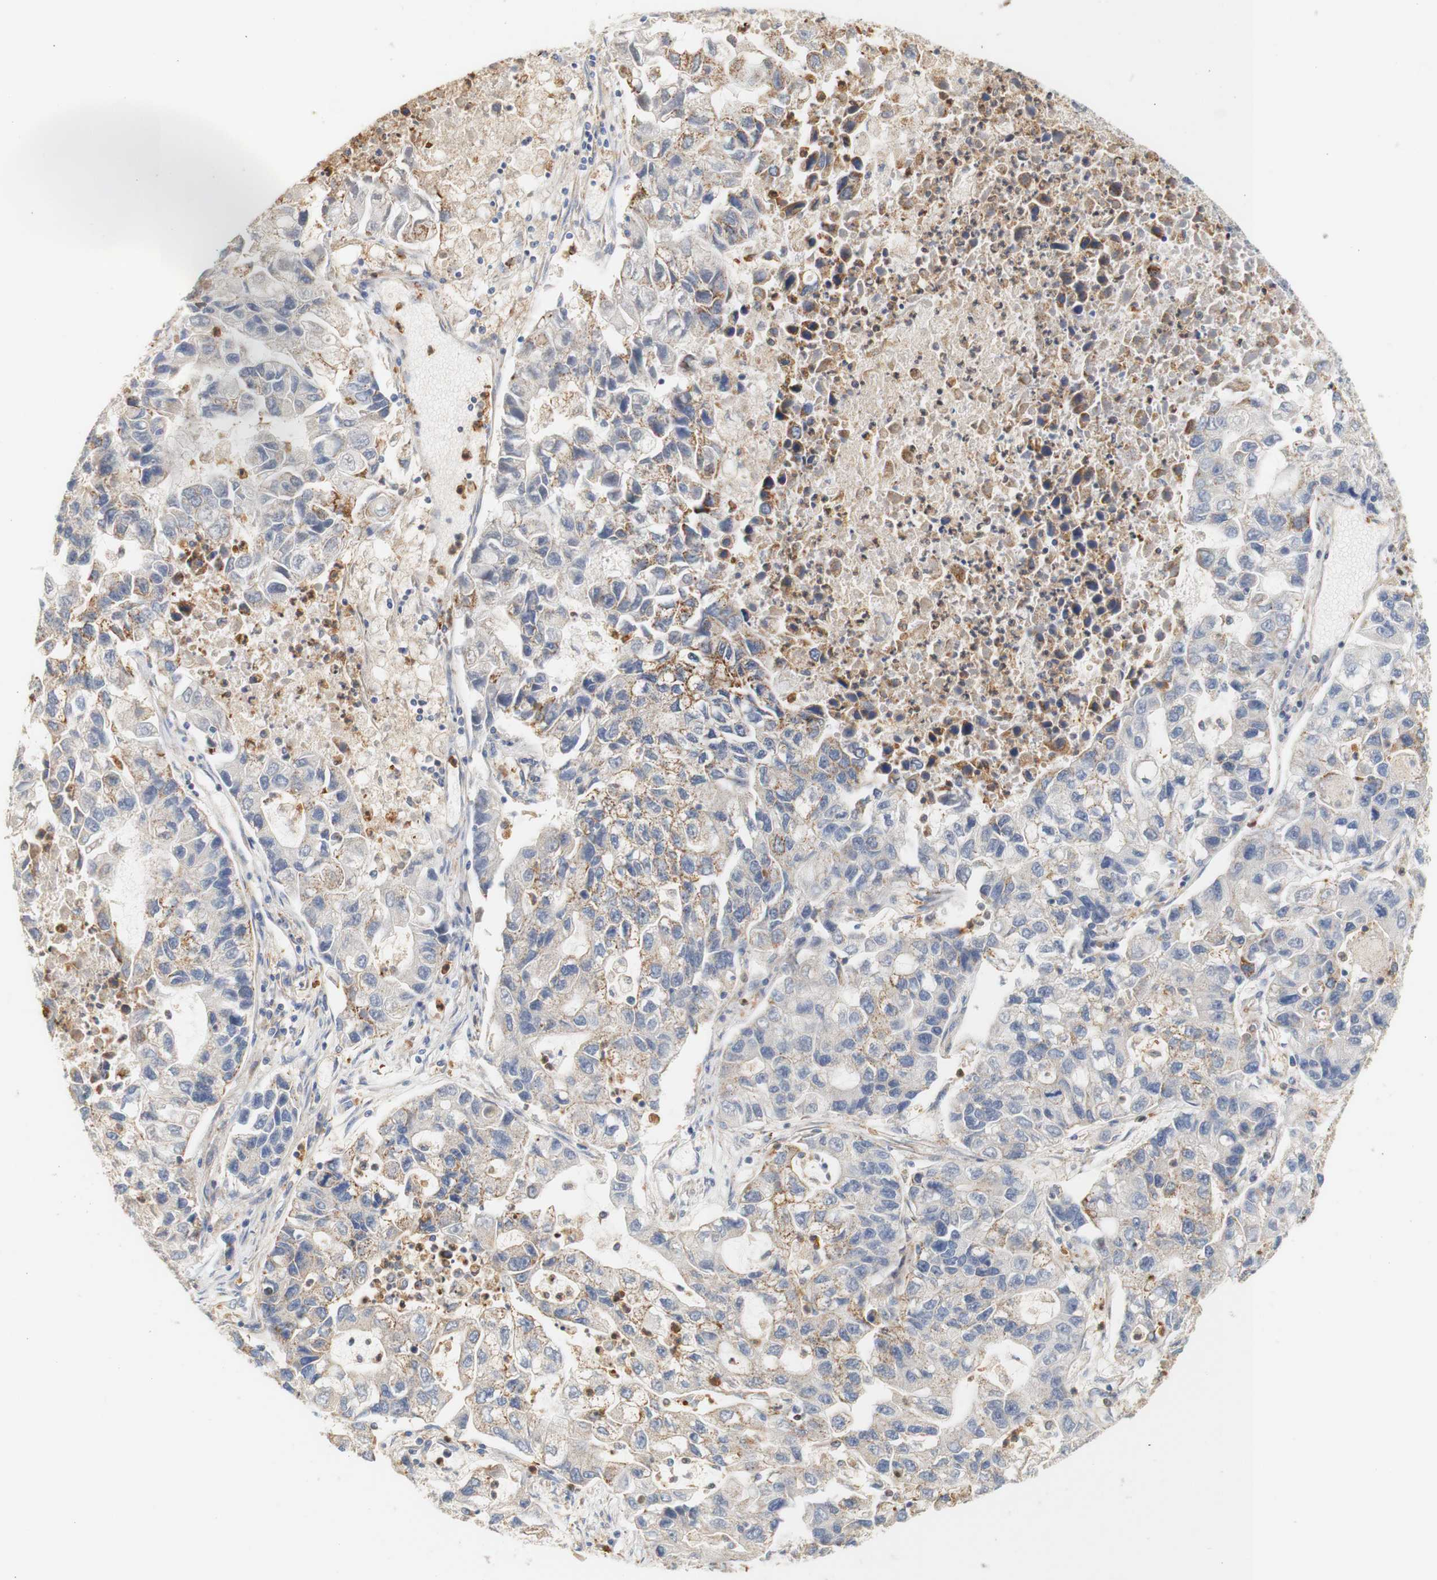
{"staining": {"intensity": "moderate", "quantity": "<25%", "location": "cytoplasmic/membranous"}, "tissue": "lung cancer", "cell_type": "Tumor cells", "image_type": "cancer", "snomed": [{"axis": "morphology", "description": "Adenocarcinoma, NOS"}, {"axis": "topography", "description": "Lung"}], "caption": "Lung adenocarcinoma stained with DAB (3,3'-diaminobenzidine) immunohistochemistry (IHC) shows low levels of moderate cytoplasmic/membranous positivity in about <25% of tumor cells.", "gene": "PCDH7", "patient": {"sex": "female", "age": 51}}